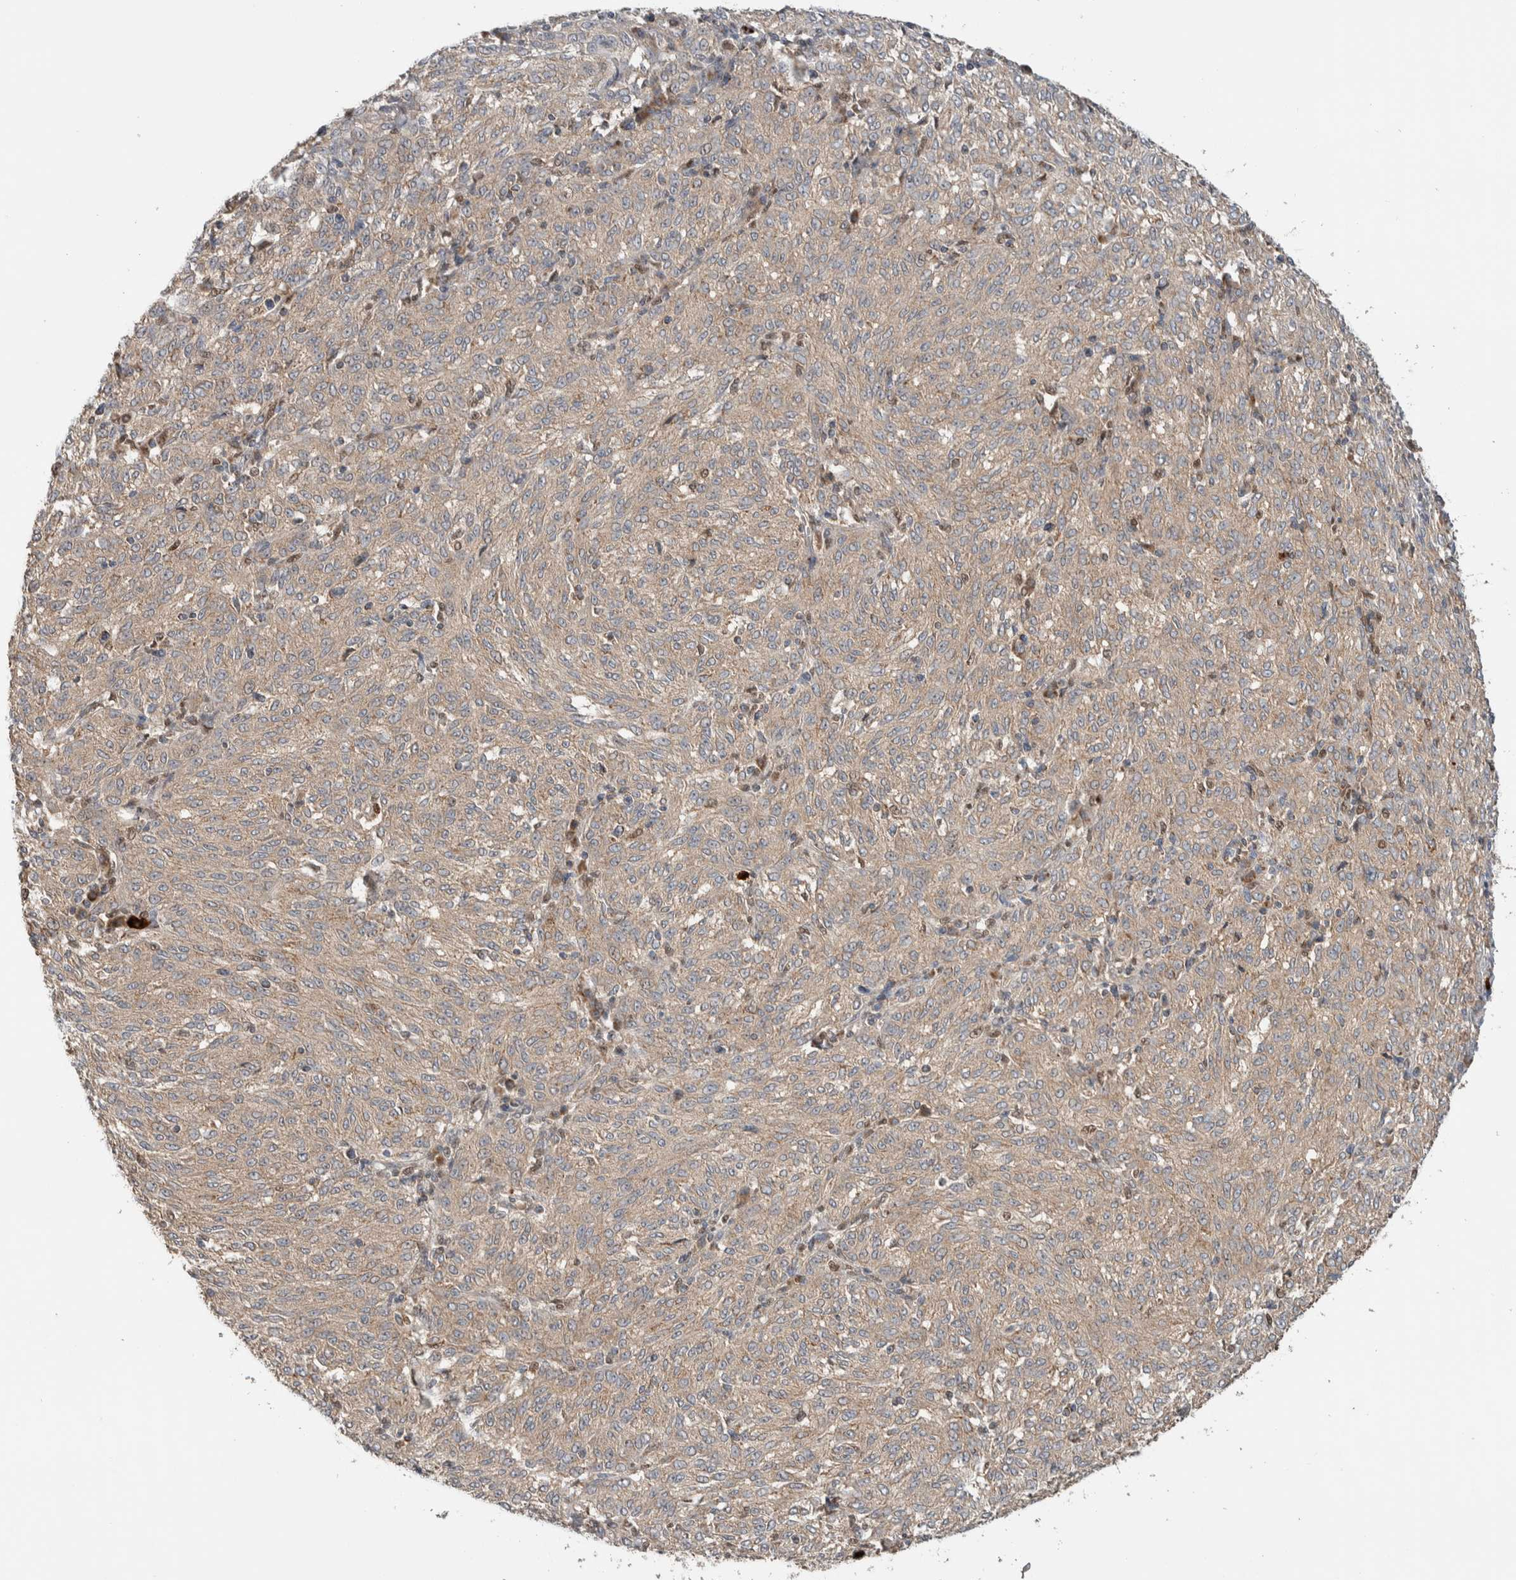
{"staining": {"intensity": "weak", "quantity": "25%-75%", "location": "cytoplasmic/membranous"}, "tissue": "melanoma", "cell_type": "Tumor cells", "image_type": "cancer", "snomed": [{"axis": "morphology", "description": "Malignant melanoma, NOS"}, {"axis": "topography", "description": "Skin"}], "caption": "High-power microscopy captured an IHC micrograph of melanoma, revealing weak cytoplasmic/membranous staining in approximately 25%-75% of tumor cells. The staining is performed using DAB (3,3'-diaminobenzidine) brown chromogen to label protein expression. The nuclei are counter-stained blue using hematoxylin.", "gene": "VPS53", "patient": {"sex": "female", "age": 72}}